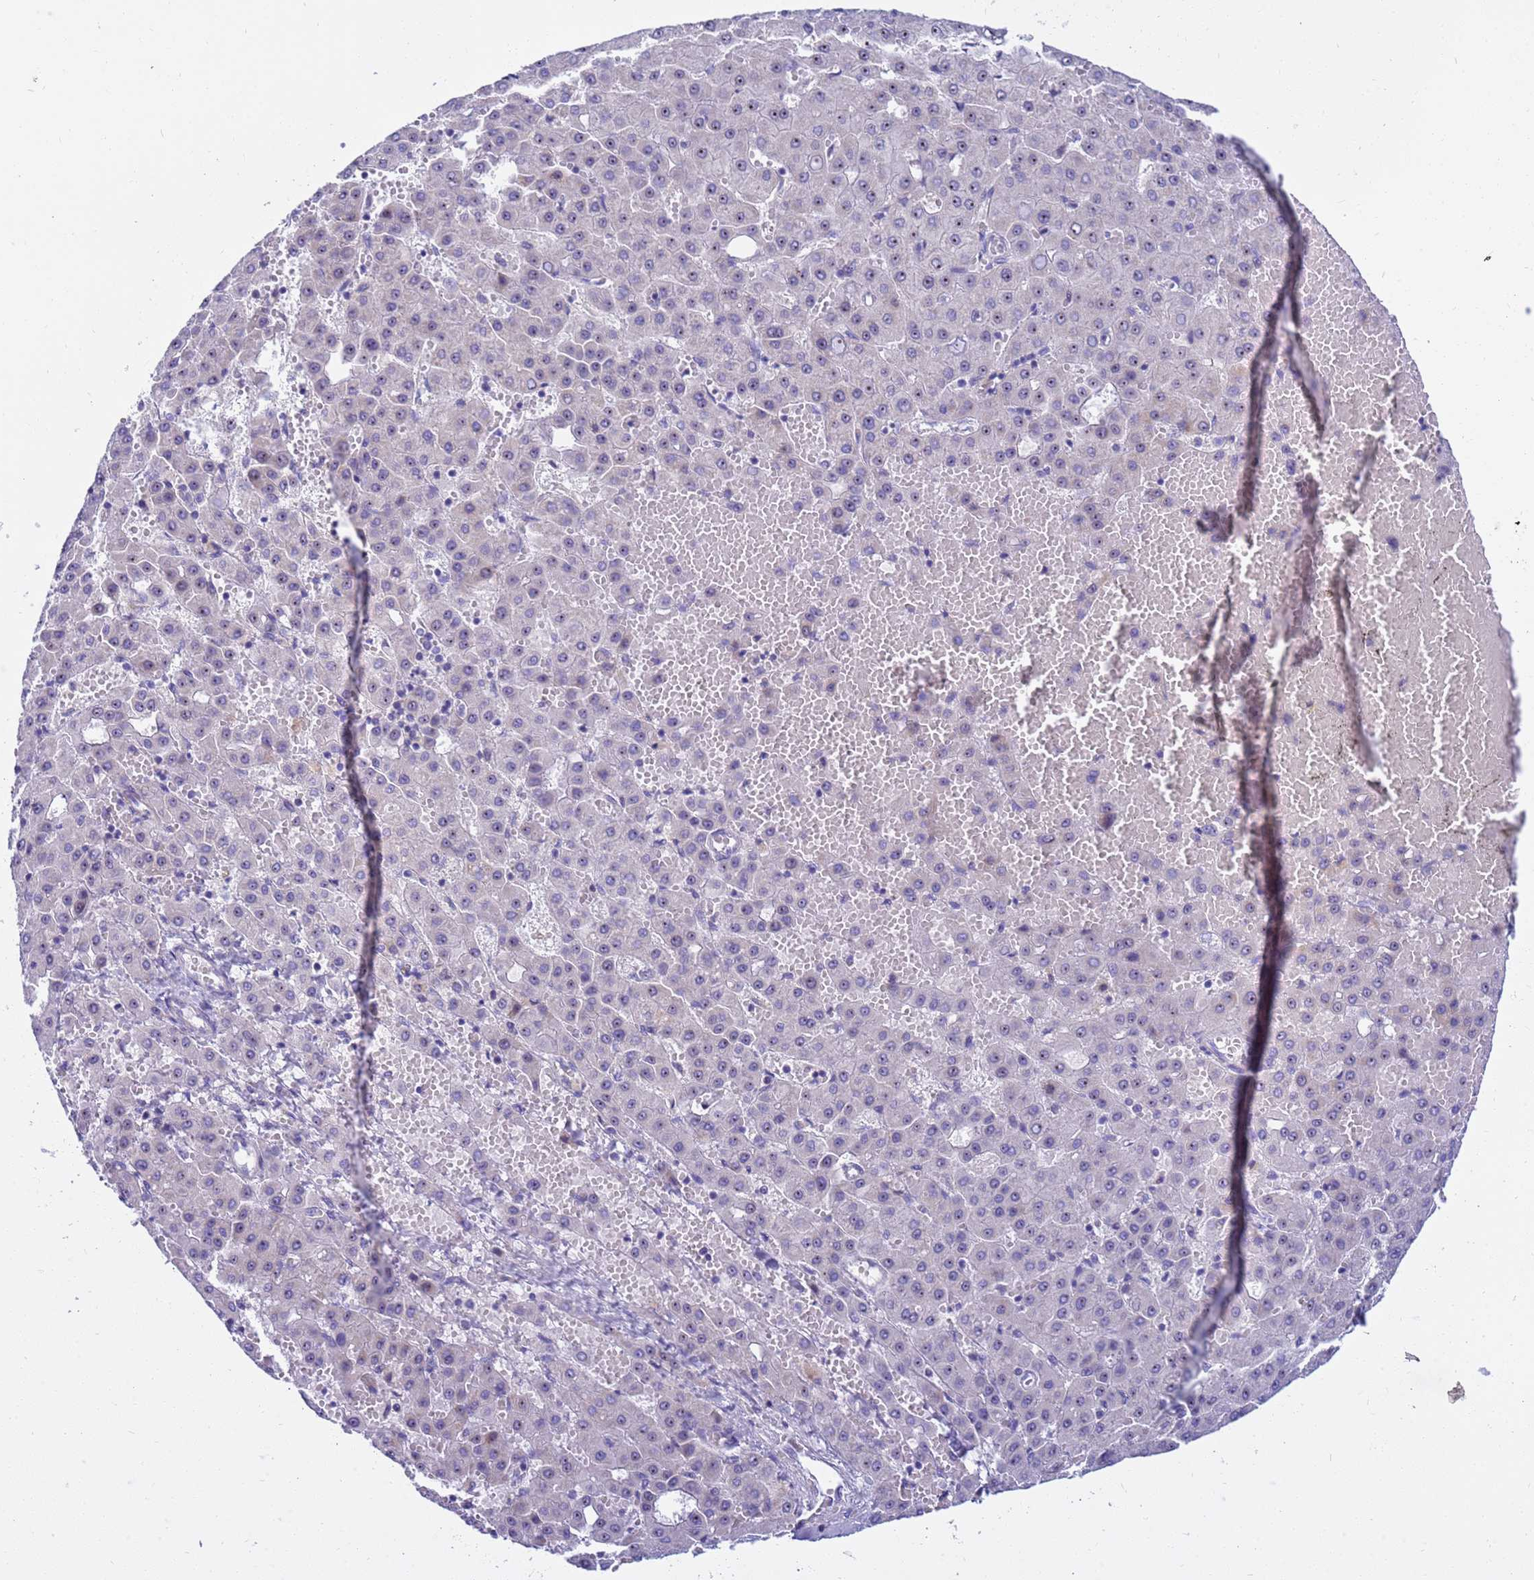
{"staining": {"intensity": "weak", "quantity": "<25%", "location": "nuclear"}, "tissue": "liver cancer", "cell_type": "Tumor cells", "image_type": "cancer", "snomed": [{"axis": "morphology", "description": "Carcinoma, Hepatocellular, NOS"}, {"axis": "topography", "description": "Liver"}], "caption": "An immunohistochemistry (IHC) micrograph of liver hepatocellular carcinoma is shown. There is no staining in tumor cells of liver hepatocellular carcinoma. Brightfield microscopy of IHC stained with DAB (brown) and hematoxylin (blue), captured at high magnification.", "gene": "LRATD1", "patient": {"sex": "male", "age": 47}}